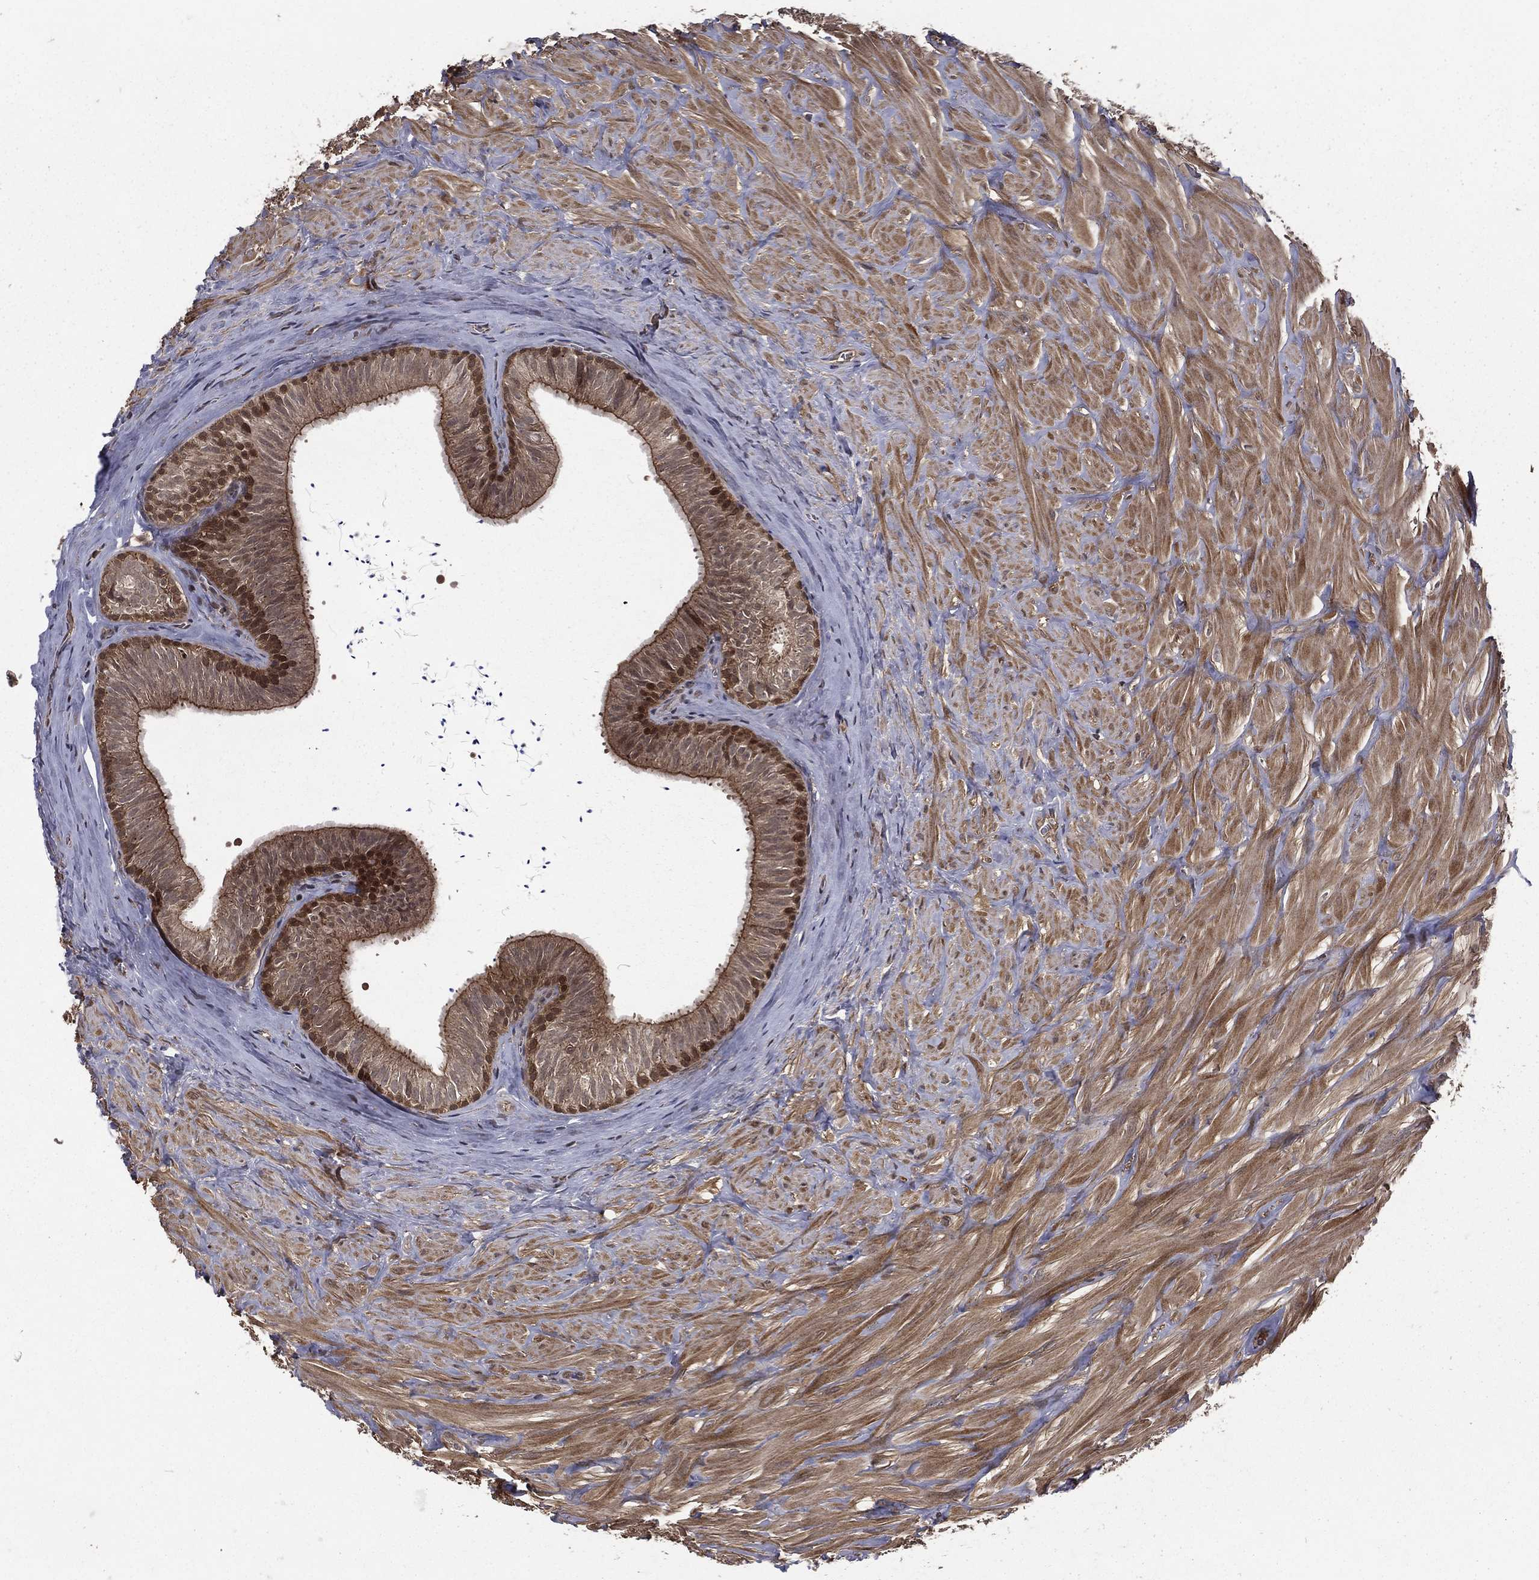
{"staining": {"intensity": "moderate", "quantity": "<25%", "location": "cytoplasmic/membranous,nuclear"}, "tissue": "epididymis", "cell_type": "Glandular cells", "image_type": "normal", "snomed": [{"axis": "morphology", "description": "Normal tissue, NOS"}, {"axis": "topography", "description": "Epididymis"}], "caption": "This image demonstrates normal epididymis stained with IHC to label a protein in brown. The cytoplasmic/membranous,nuclear of glandular cells show moderate positivity for the protein. Nuclei are counter-stained blue.", "gene": "FGD1", "patient": {"sex": "male", "age": 32}}